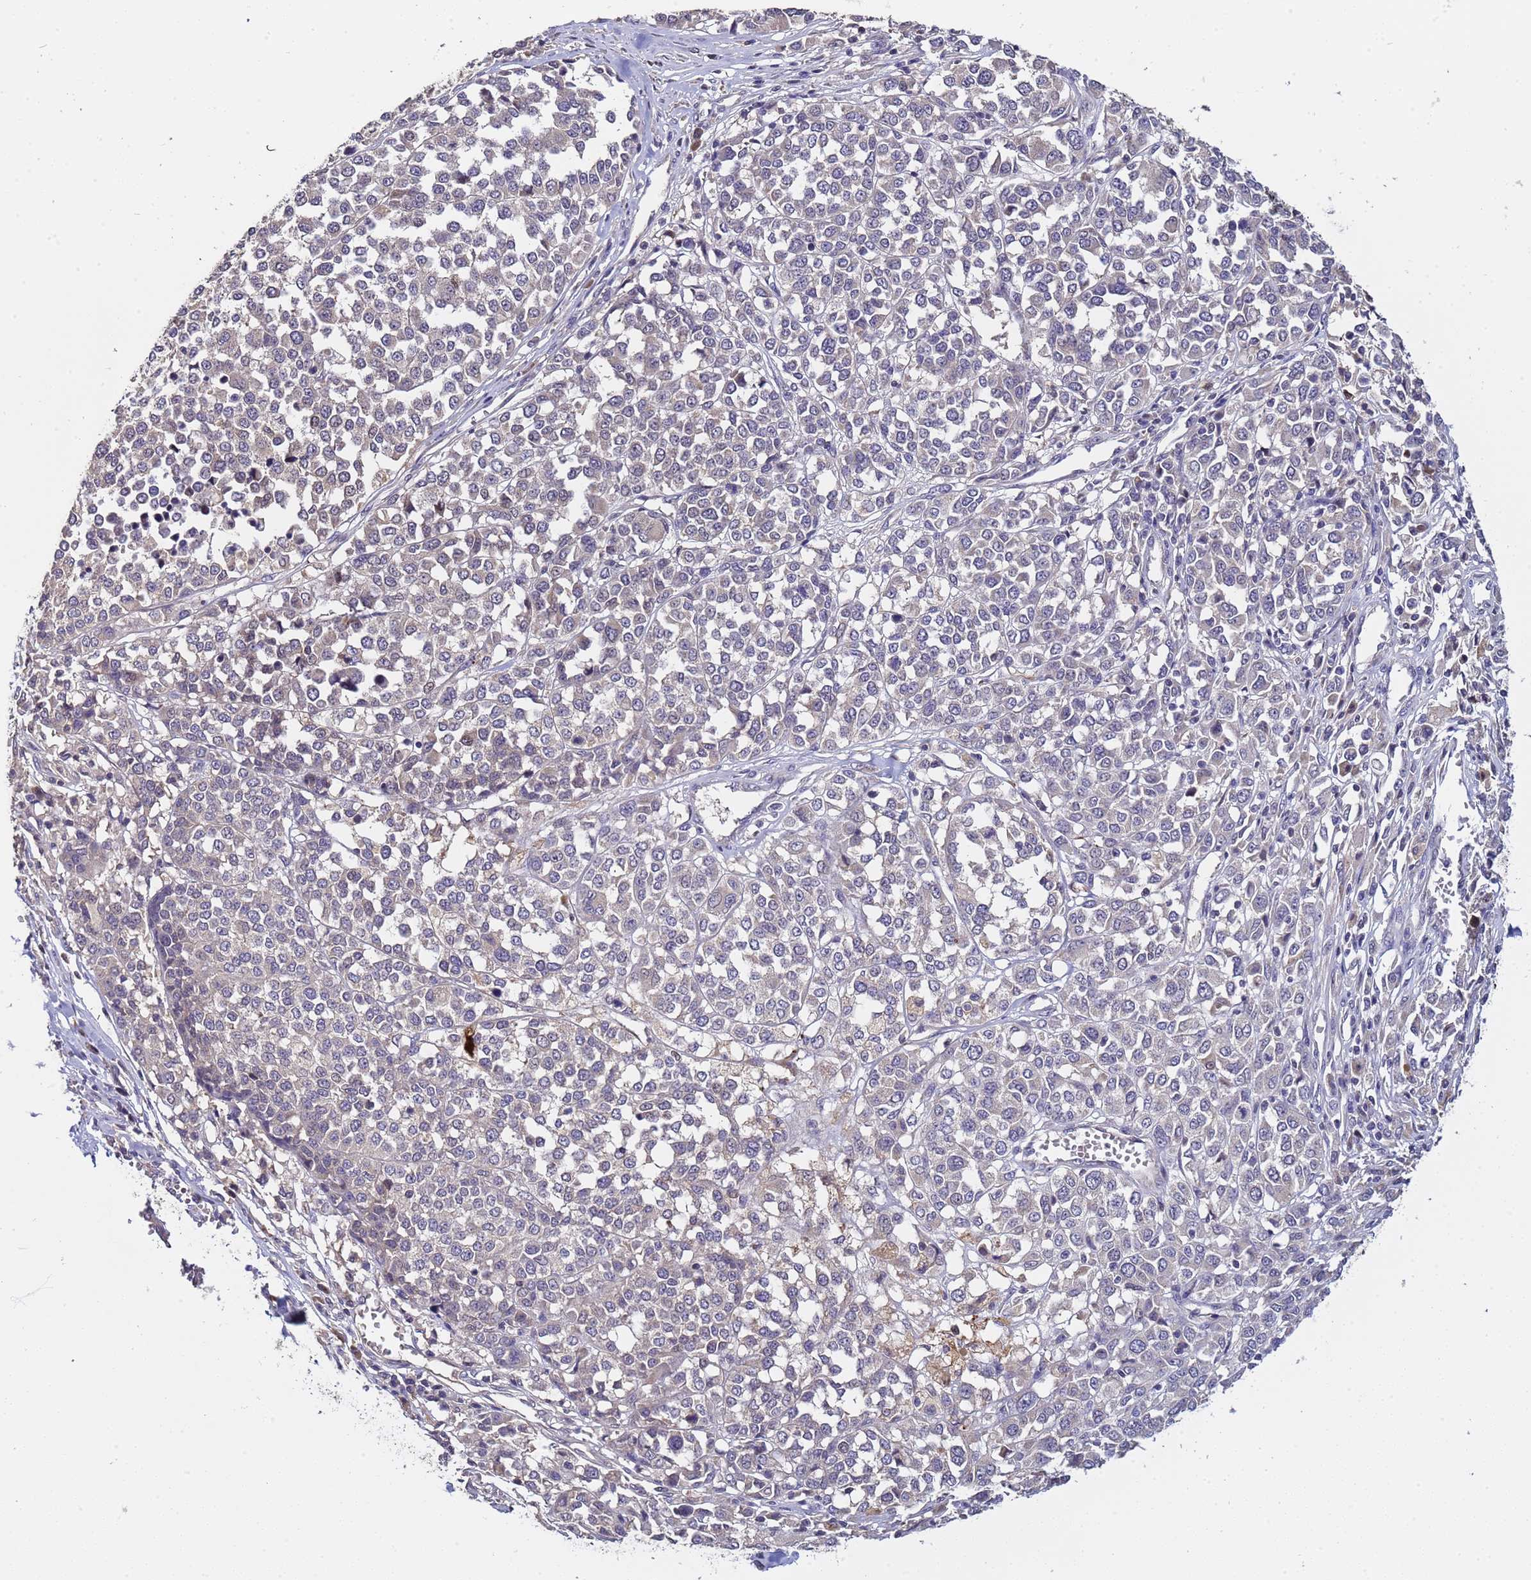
{"staining": {"intensity": "negative", "quantity": "none", "location": "none"}, "tissue": "melanoma", "cell_type": "Tumor cells", "image_type": "cancer", "snomed": [{"axis": "morphology", "description": "Malignant melanoma, Metastatic site"}, {"axis": "topography", "description": "Lymph node"}], "caption": "The image exhibits no staining of tumor cells in melanoma.", "gene": "ELMOD2", "patient": {"sex": "male", "age": 44}}